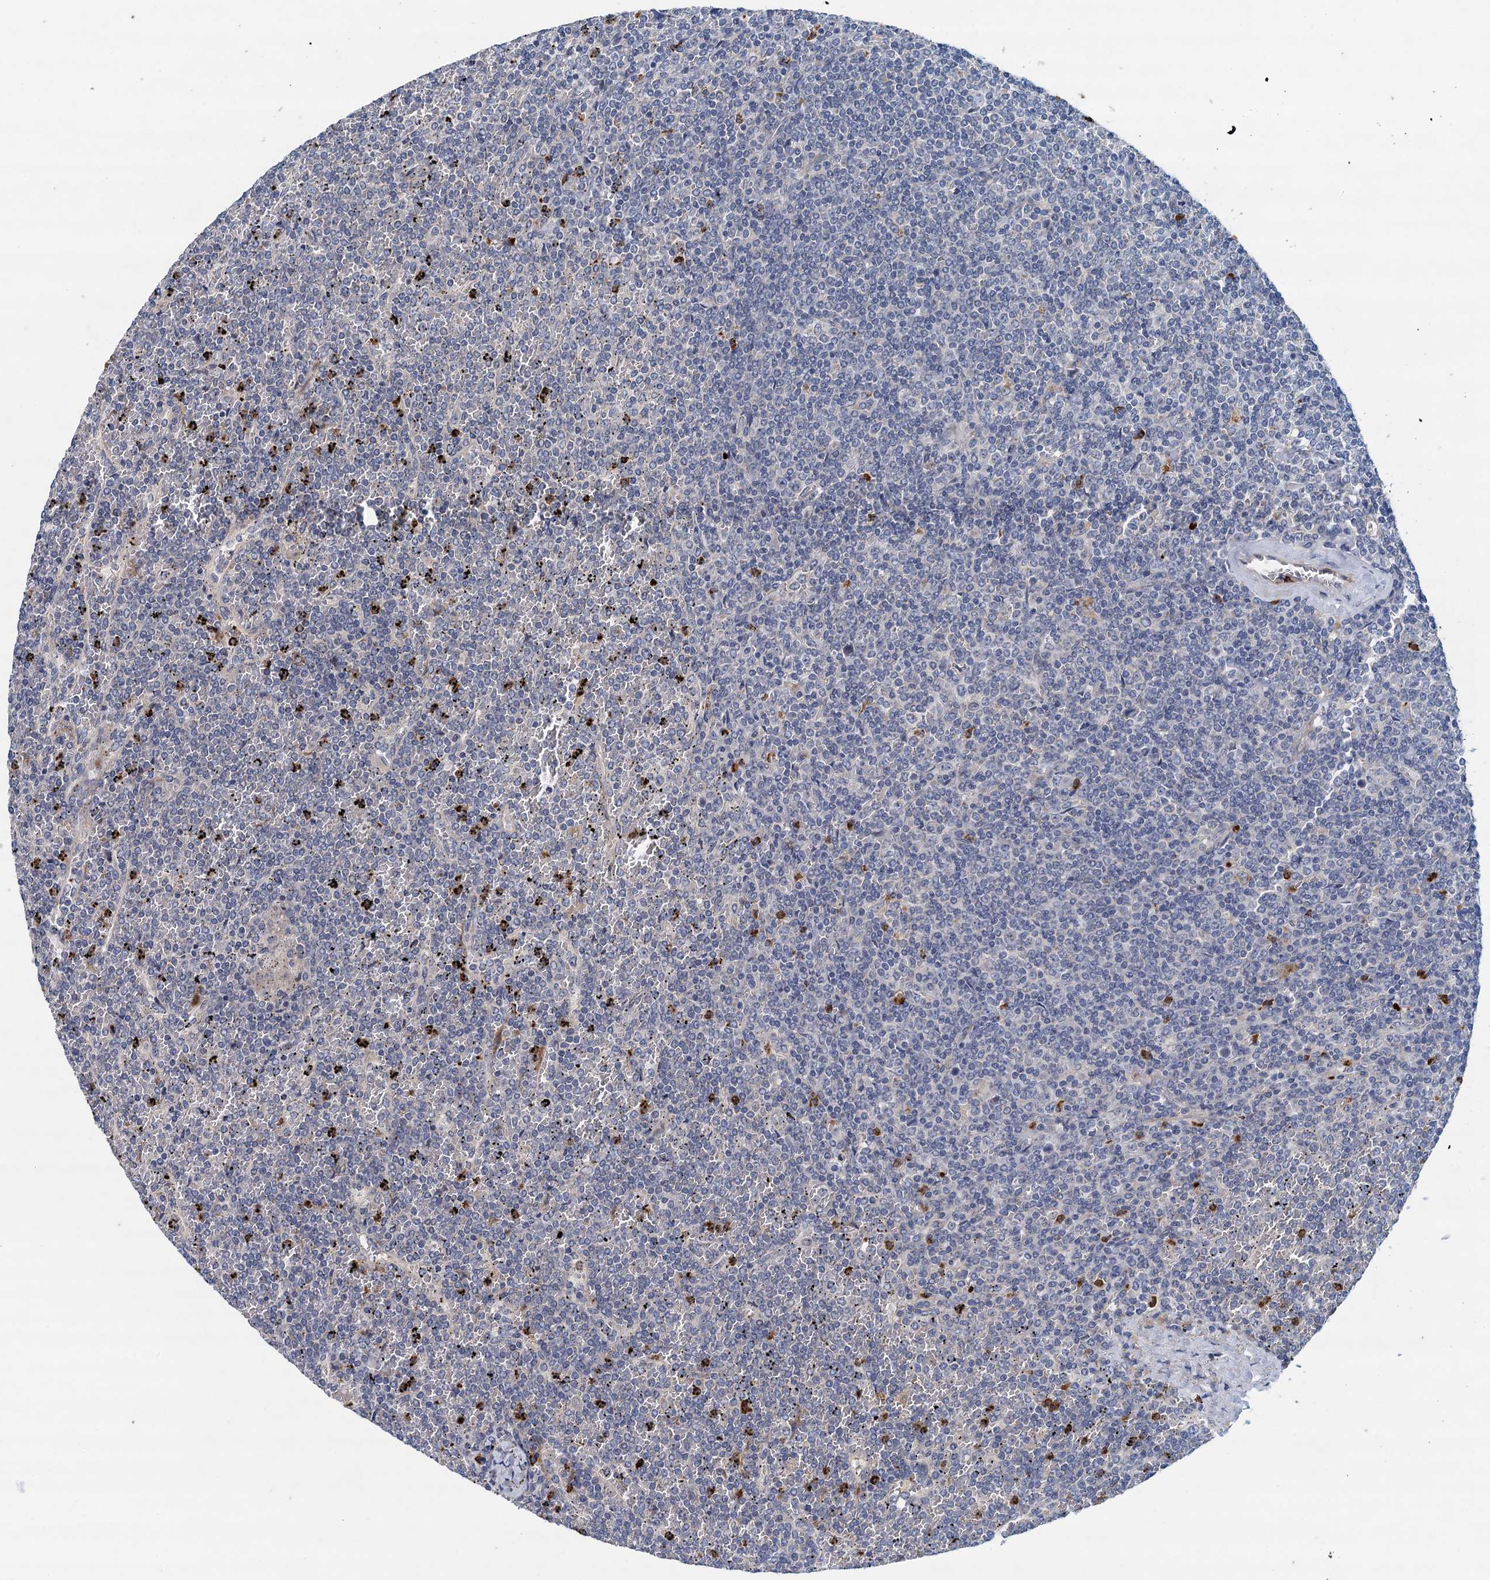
{"staining": {"intensity": "negative", "quantity": "none", "location": "none"}, "tissue": "lymphoma", "cell_type": "Tumor cells", "image_type": "cancer", "snomed": [{"axis": "morphology", "description": "Malignant lymphoma, non-Hodgkin's type, Low grade"}, {"axis": "topography", "description": "Spleen"}], "caption": "Low-grade malignant lymphoma, non-Hodgkin's type was stained to show a protein in brown. There is no significant staining in tumor cells.", "gene": "TPCN1", "patient": {"sex": "female", "age": 19}}